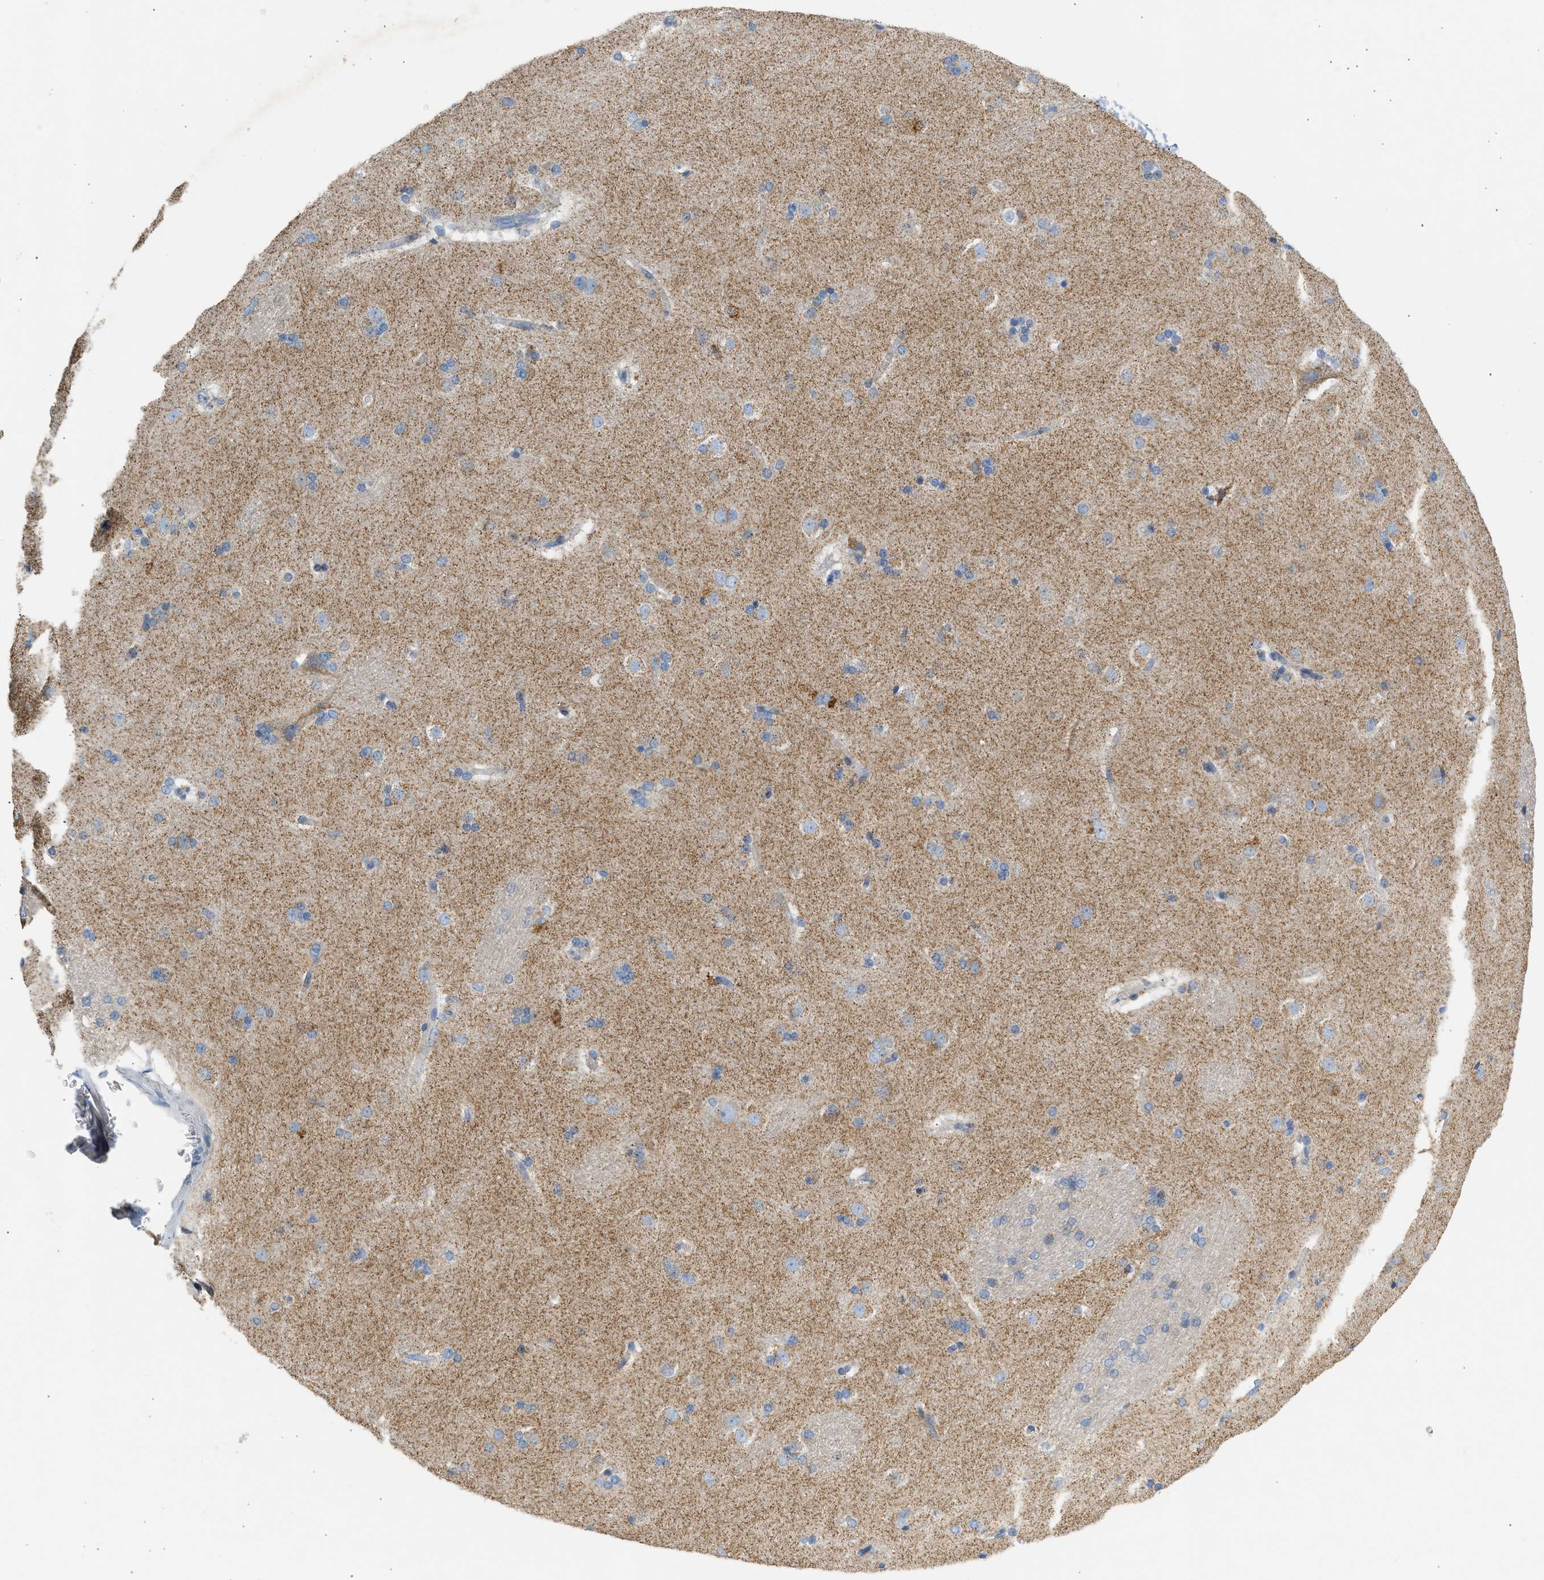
{"staining": {"intensity": "moderate", "quantity": "<25%", "location": "cytoplasmic/membranous"}, "tissue": "caudate", "cell_type": "Glial cells", "image_type": "normal", "snomed": [{"axis": "morphology", "description": "Normal tissue, NOS"}, {"axis": "topography", "description": "Lateral ventricle wall"}], "caption": "This histopathology image demonstrates immunohistochemistry (IHC) staining of unremarkable caudate, with low moderate cytoplasmic/membranous positivity in about <25% of glial cells.", "gene": "NDUFS8", "patient": {"sex": "female", "age": 19}}